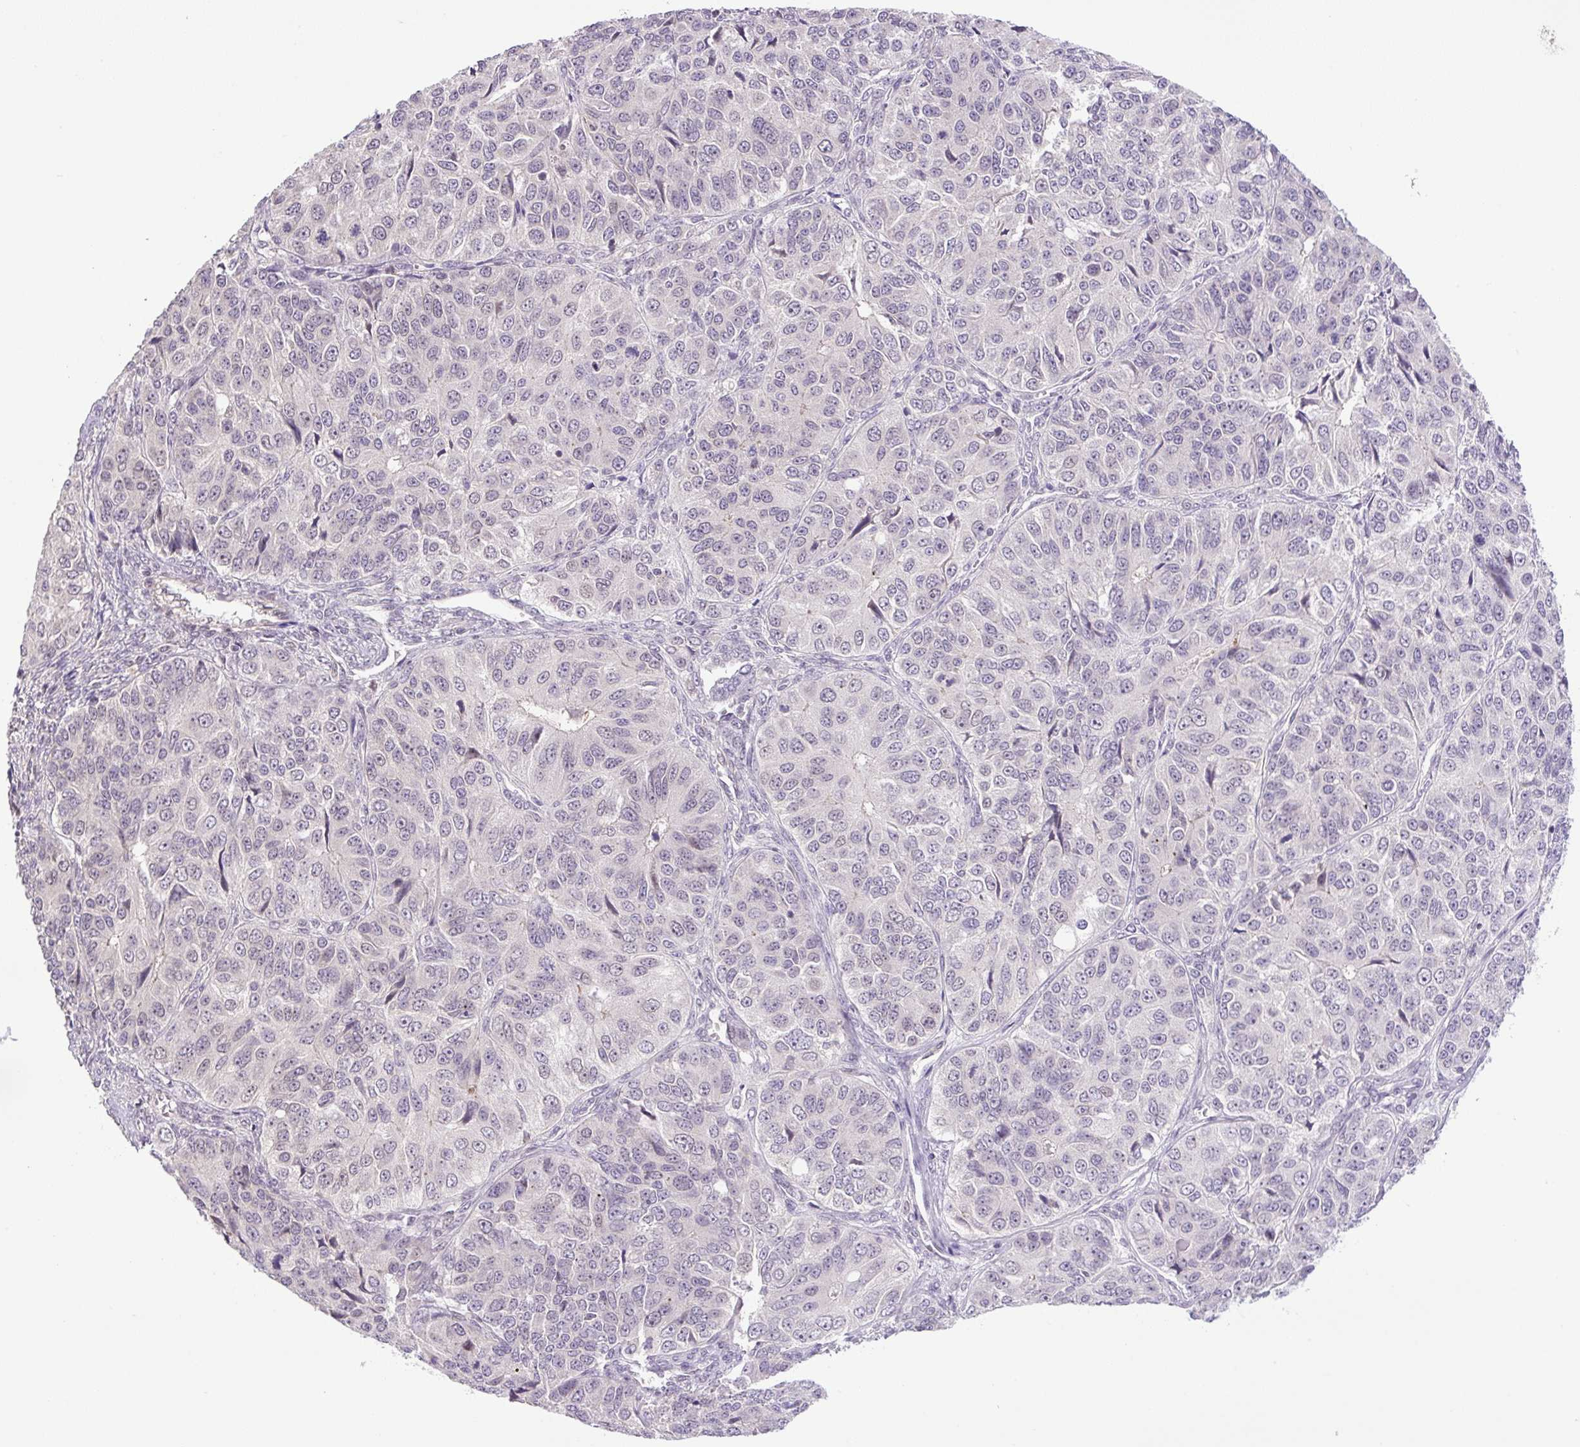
{"staining": {"intensity": "negative", "quantity": "none", "location": "none"}, "tissue": "ovarian cancer", "cell_type": "Tumor cells", "image_type": "cancer", "snomed": [{"axis": "morphology", "description": "Carcinoma, endometroid"}, {"axis": "topography", "description": "Ovary"}], "caption": "The histopathology image demonstrates no significant positivity in tumor cells of ovarian cancer (endometroid carcinoma).", "gene": "KPNA1", "patient": {"sex": "female", "age": 51}}